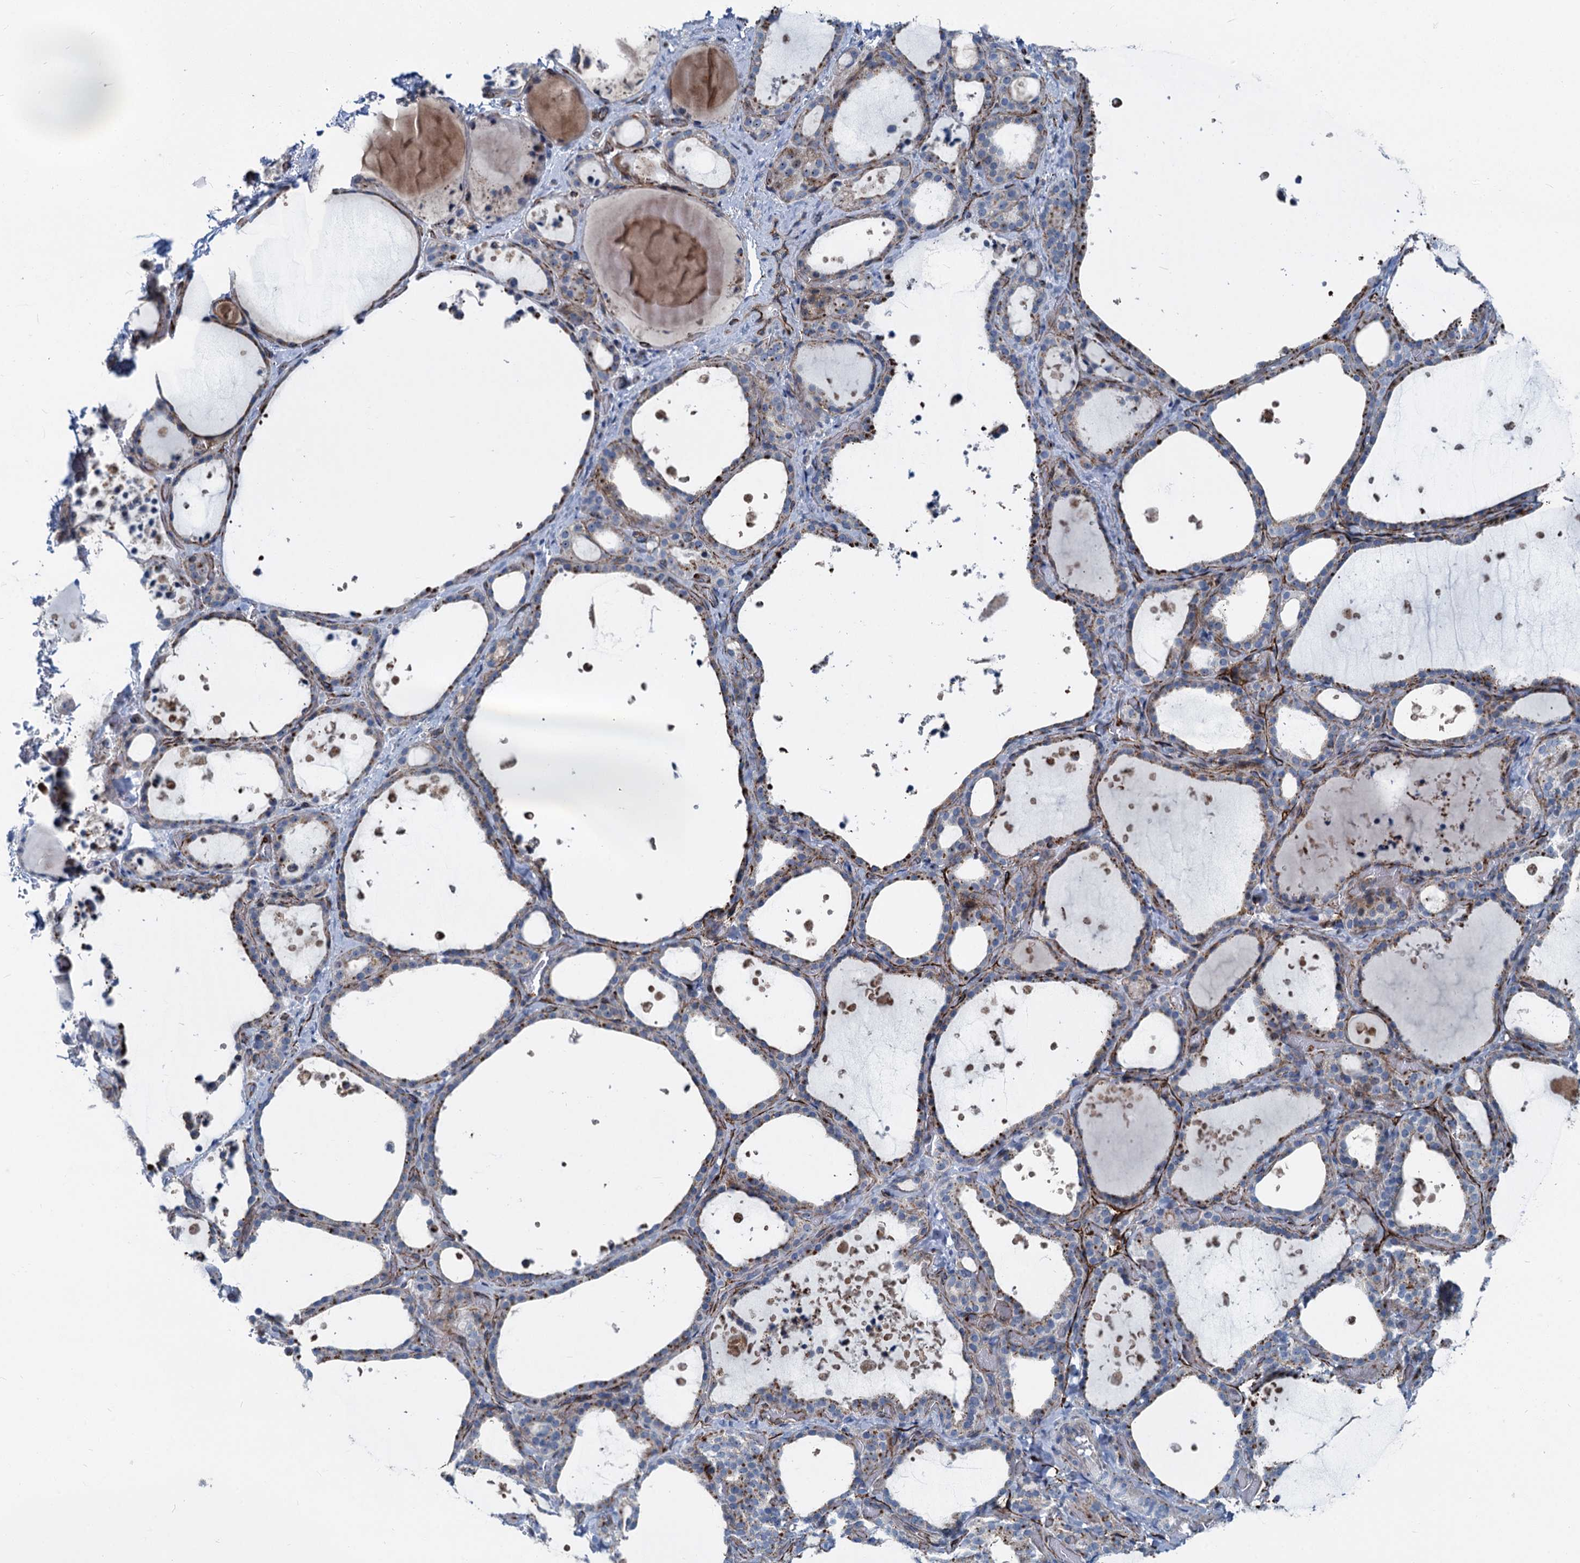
{"staining": {"intensity": "moderate", "quantity": "<25%", "location": "cytoplasmic/membranous"}, "tissue": "thyroid gland", "cell_type": "Glandular cells", "image_type": "normal", "snomed": [{"axis": "morphology", "description": "Normal tissue, NOS"}, {"axis": "topography", "description": "Thyroid gland"}], "caption": "Immunohistochemistry (IHC) of unremarkable human thyroid gland shows low levels of moderate cytoplasmic/membranous staining in about <25% of glandular cells.", "gene": "ASXL3", "patient": {"sex": "female", "age": 44}}